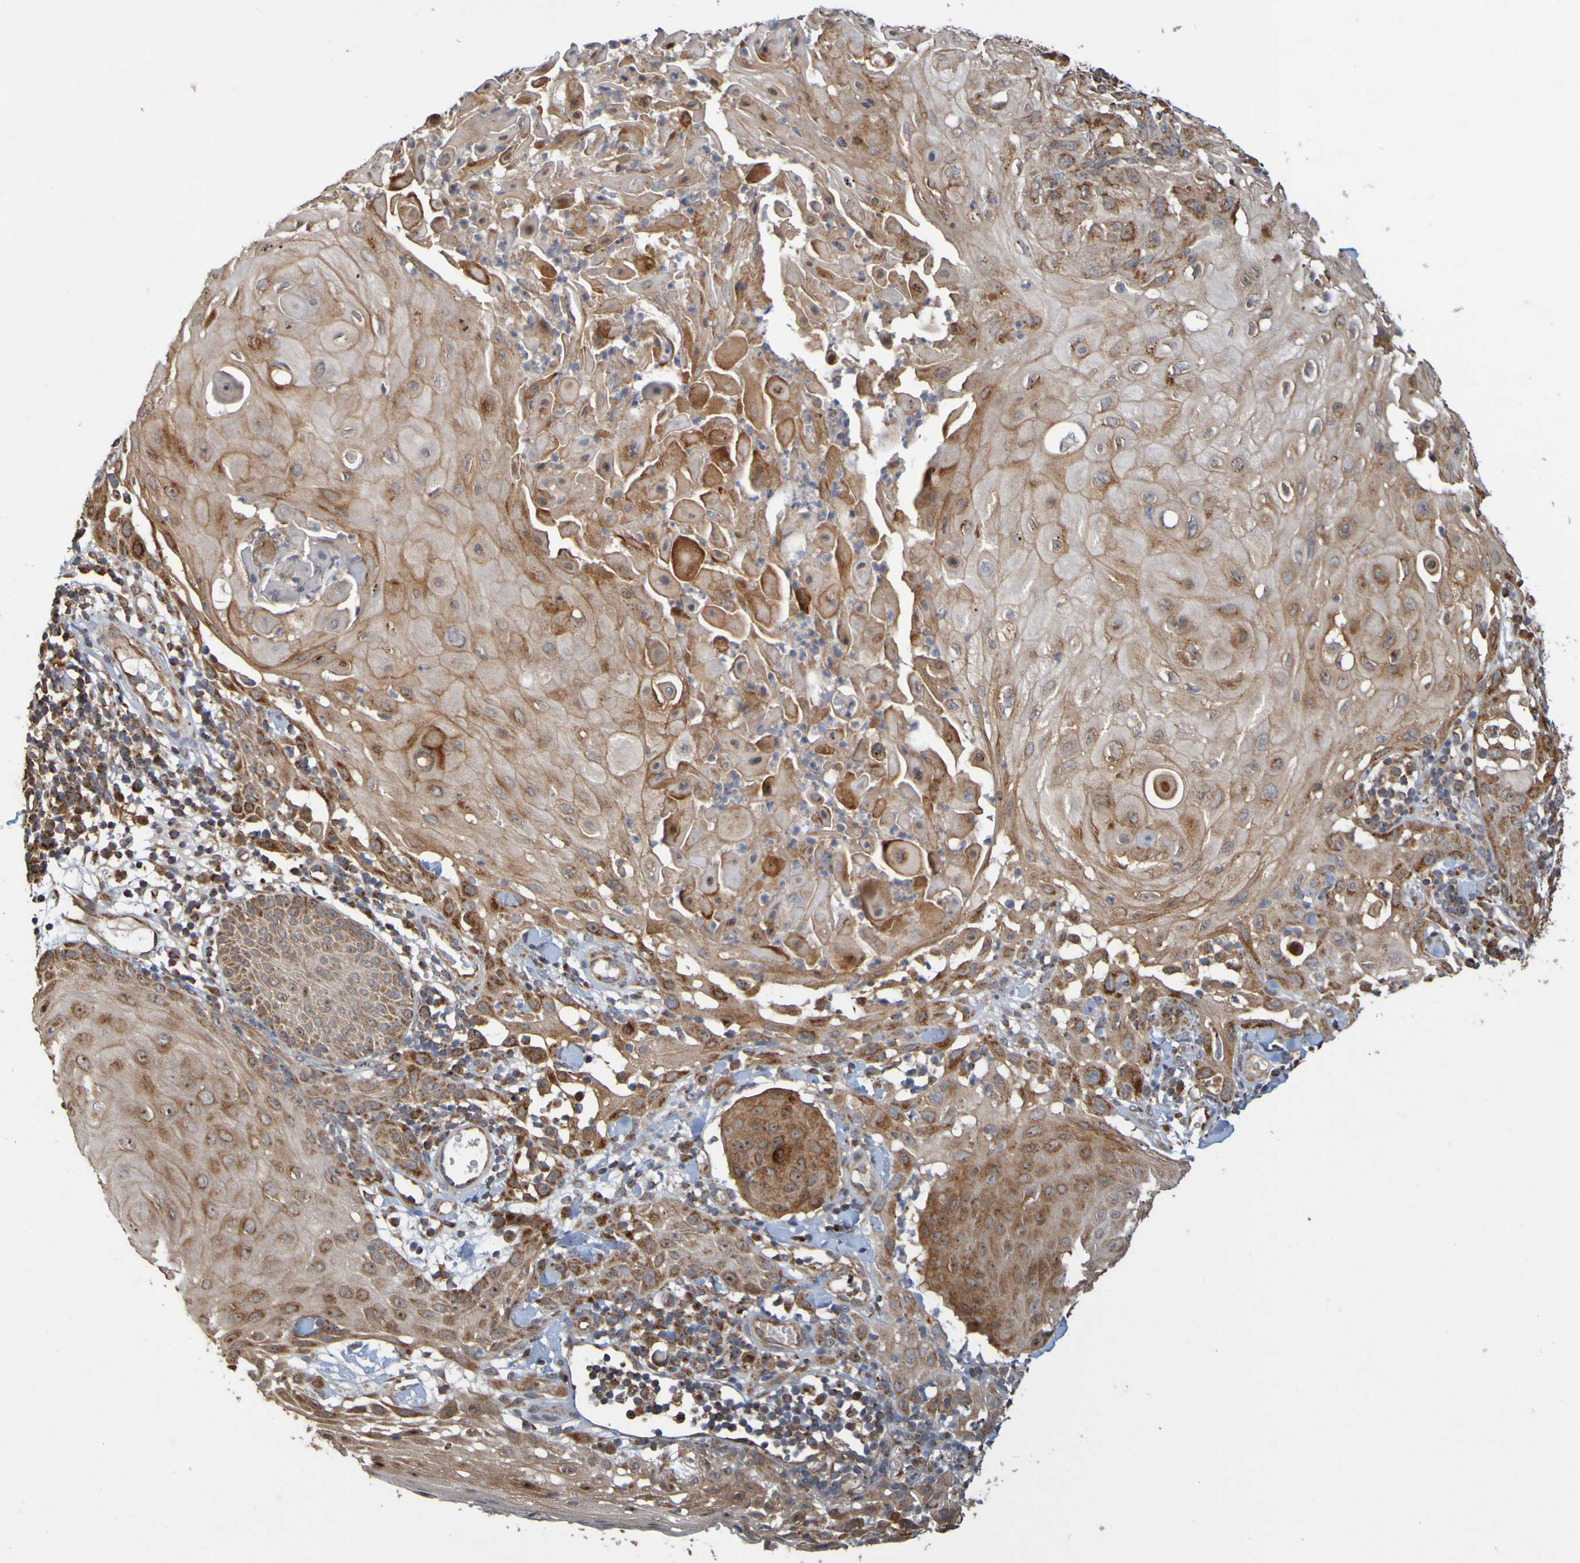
{"staining": {"intensity": "moderate", "quantity": ">75%", "location": "cytoplasmic/membranous,nuclear"}, "tissue": "skin cancer", "cell_type": "Tumor cells", "image_type": "cancer", "snomed": [{"axis": "morphology", "description": "Squamous cell carcinoma, NOS"}, {"axis": "topography", "description": "Skin"}], "caption": "High-magnification brightfield microscopy of skin squamous cell carcinoma stained with DAB (3,3'-diaminobenzidine) (brown) and counterstained with hematoxylin (blue). tumor cells exhibit moderate cytoplasmic/membranous and nuclear staining is appreciated in about>75% of cells.", "gene": "TMBIM1", "patient": {"sex": "male", "age": 24}}